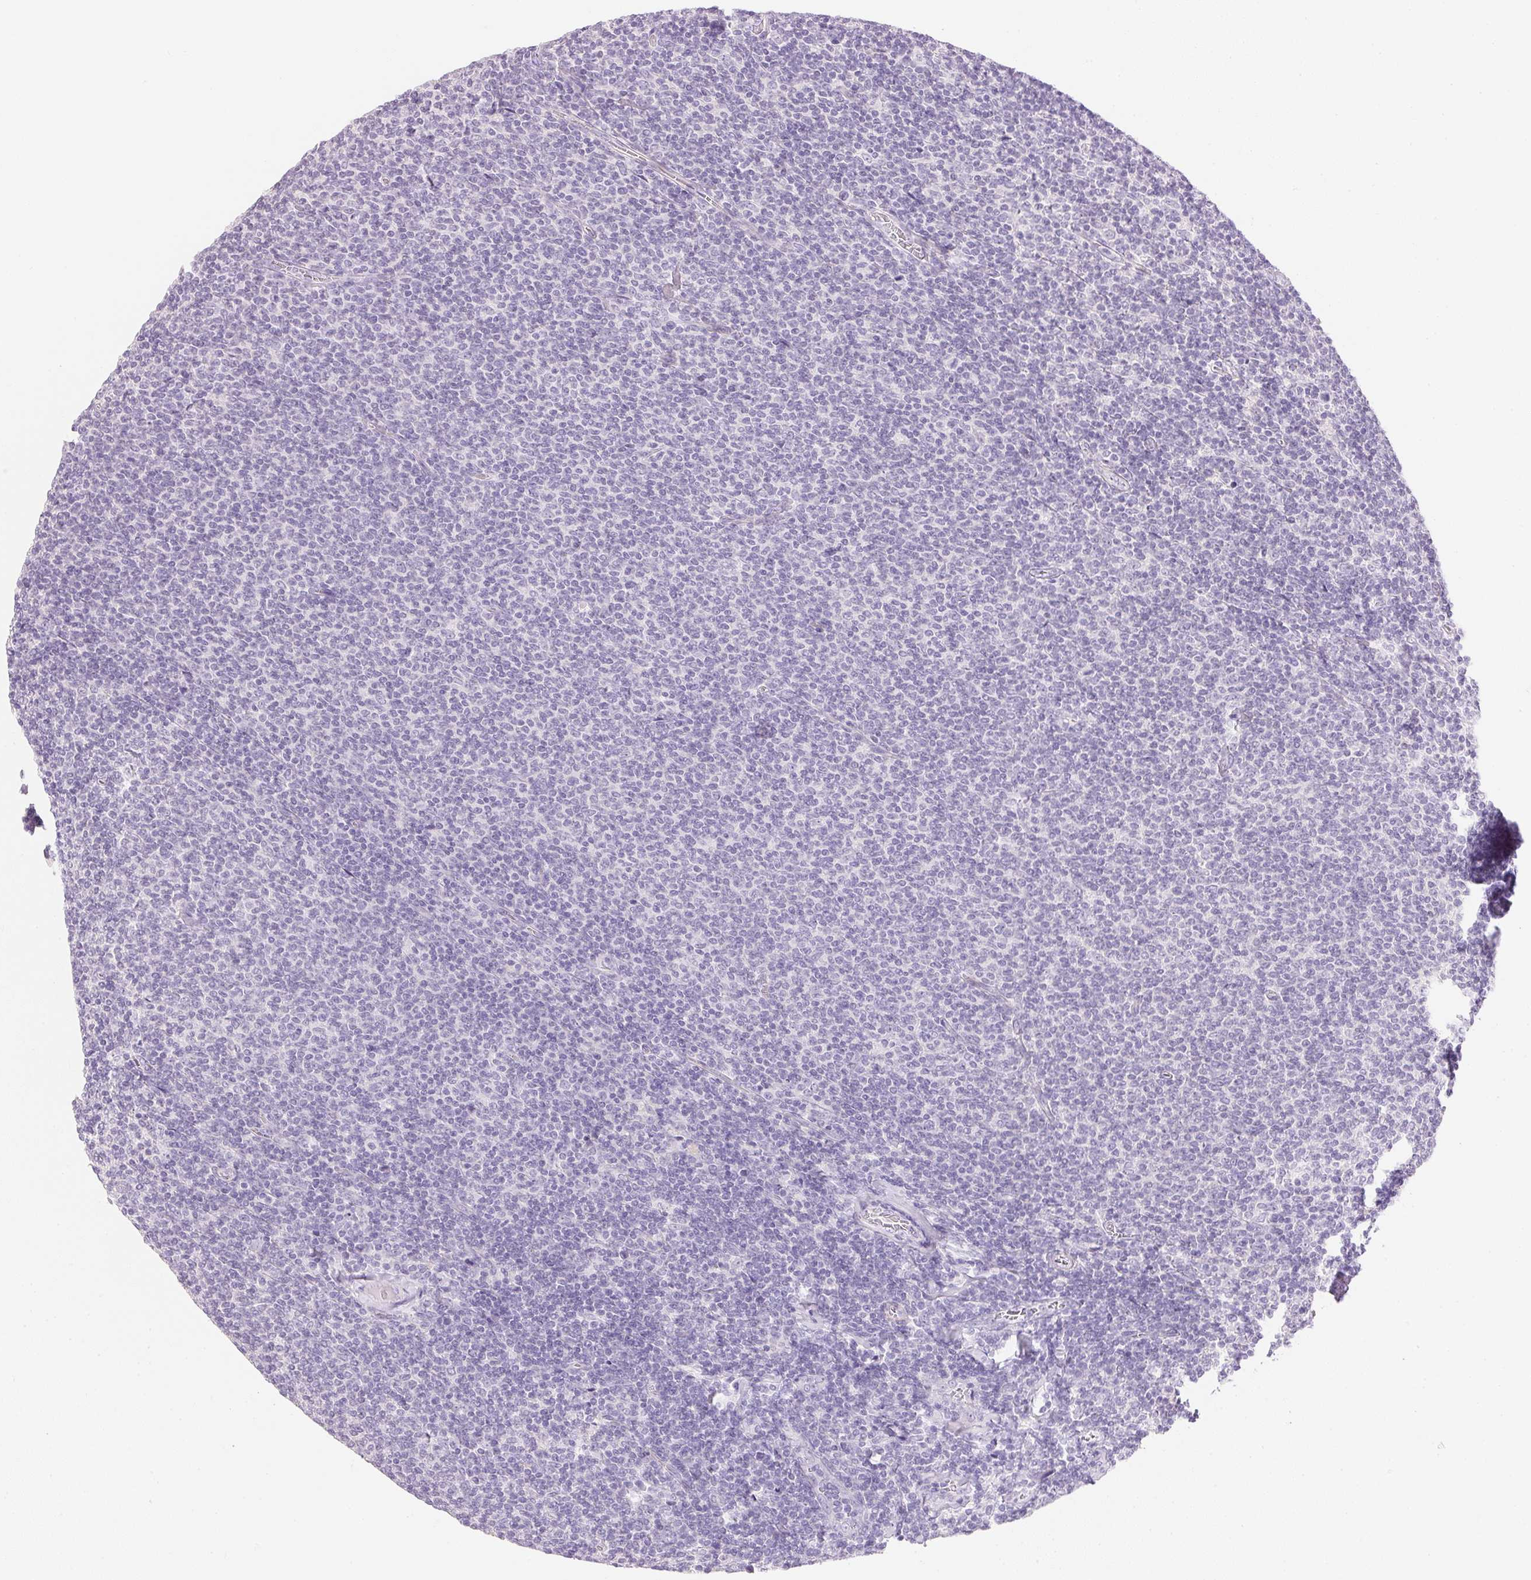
{"staining": {"intensity": "negative", "quantity": "none", "location": "none"}, "tissue": "lymphoma", "cell_type": "Tumor cells", "image_type": "cancer", "snomed": [{"axis": "morphology", "description": "Malignant lymphoma, non-Hodgkin's type, Low grade"}, {"axis": "topography", "description": "Lymph node"}], "caption": "There is no significant positivity in tumor cells of low-grade malignant lymphoma, non-Hodgkin's type.", "gene": "KCNE2", "patient": {"sex": "male", "age": 52}}